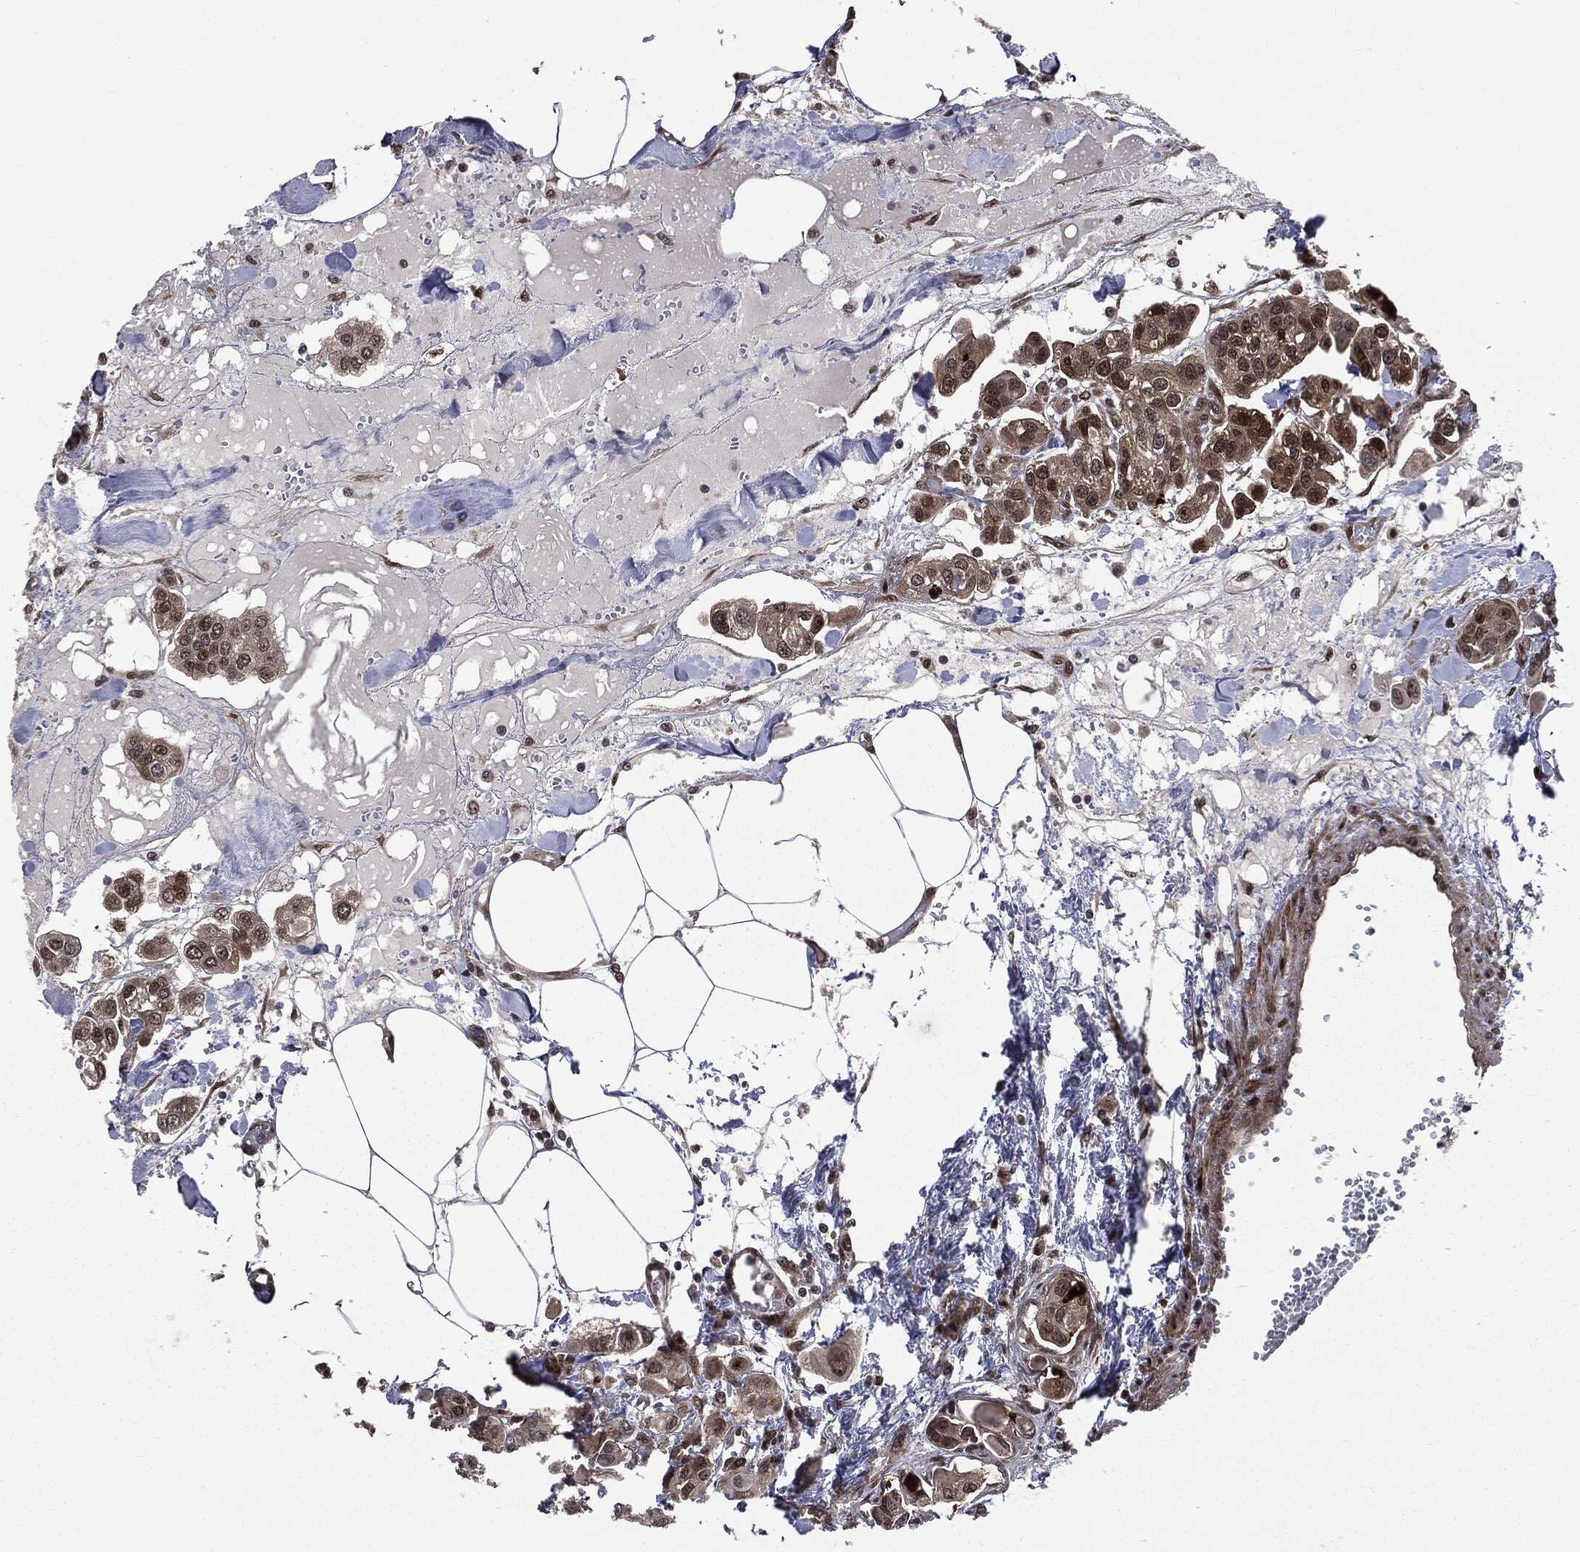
{"staining": {"intensity": "moderate", "quantity": "25%-75%", "location": "cytoplasmic/membranous,nuclear"}, "tissue": "urothelial cancer", "cell_type": "Tumor cells", "image_type": "cancer", "snomed": [{"axis": "morphology", "description": "Urothelial carcinoma, High grade"}, {"axis": "topography", "description": "Urinary bladder"}], "caption": "A histopathology image of human urothelial carcinoma (high-grade) stained for a protein demonstrates moderate cytoplasmic/membranous and nuclear brown staining in tumor cells.", "gene": "SMAD4", "patient": {"sex": "male", "age": 67}}